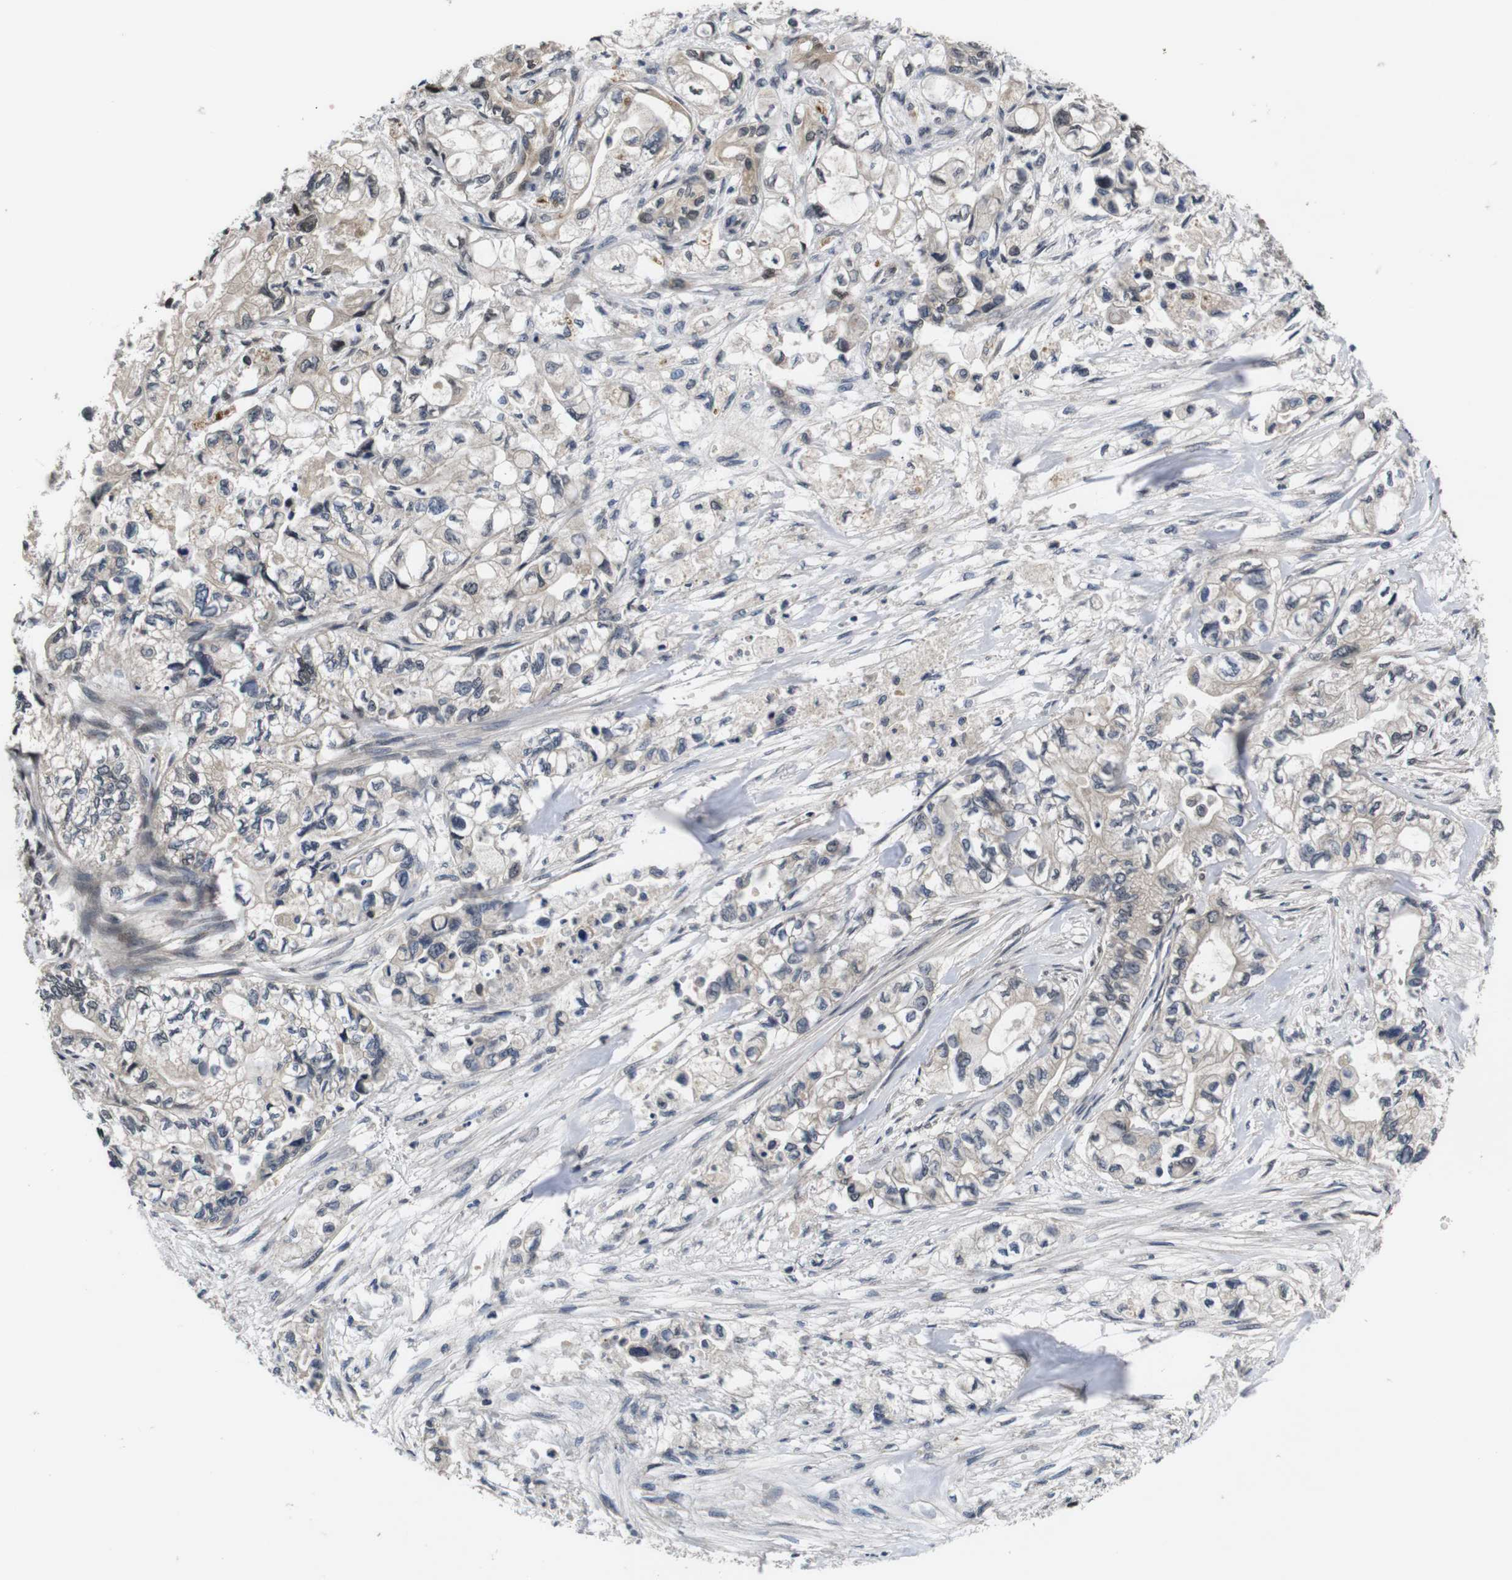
{"staining": {"intensity": "weak", "quantity": "25%-75%", "location": "cytoplasmic/membranous"}, "tissue": "pancreatic cancer", "cell_type": "Tumor cells", "image_type": "cancer", "snomed": [{"axis": "morphology", "description": "Adenocarcinoma, NOS"}, {"axis": "topography", "description": "Pancreas"}], "caption": "Human pancreatic adenocarcinoma stained with a brown dye displays weak cytoplasmic/membranous positive staining in about 25%-75% of tumor cells.", "gene": "ZBTB46", "patient": {"sex": "male", "age": 79}}